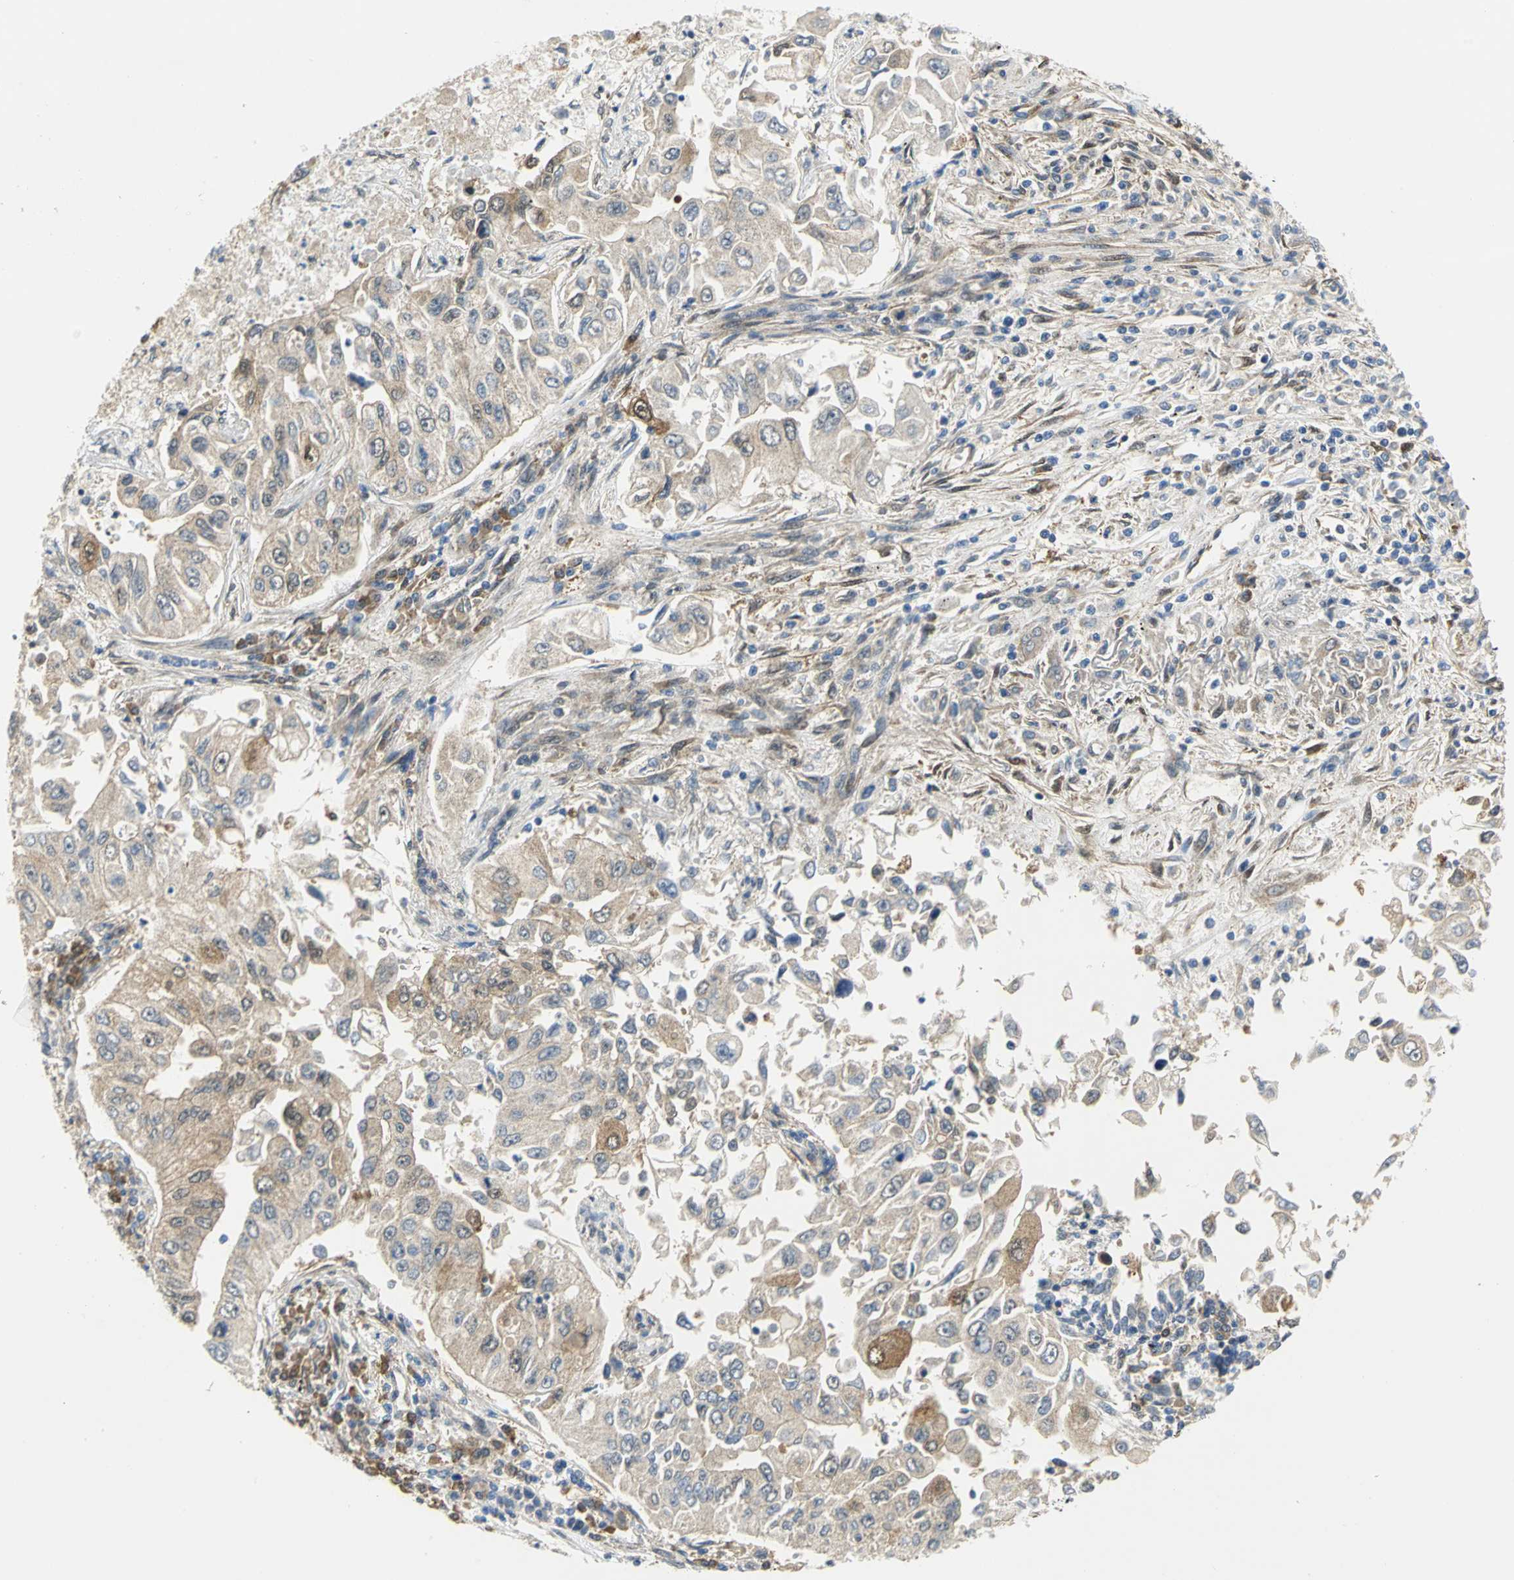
{"staining": {"intensity": "weak", "quantity": "<25%", "location": "cytoplasmic/membranous"}, "tissue": "lung cancer", "cell_type": "Tumor cells", "image_type": "cancer", "snomed": [{"axis": "morphology", "description": "Adenocarcinoma, NOS"}, {"axis": "topography", "description": "Lung"}], "caption": "This is a image of immunohistochemistry staining of lung cancer, which shows no positivity in tumor cells.", "gene": "PGM3", "patient": {"sex": "male", "age": 84}}